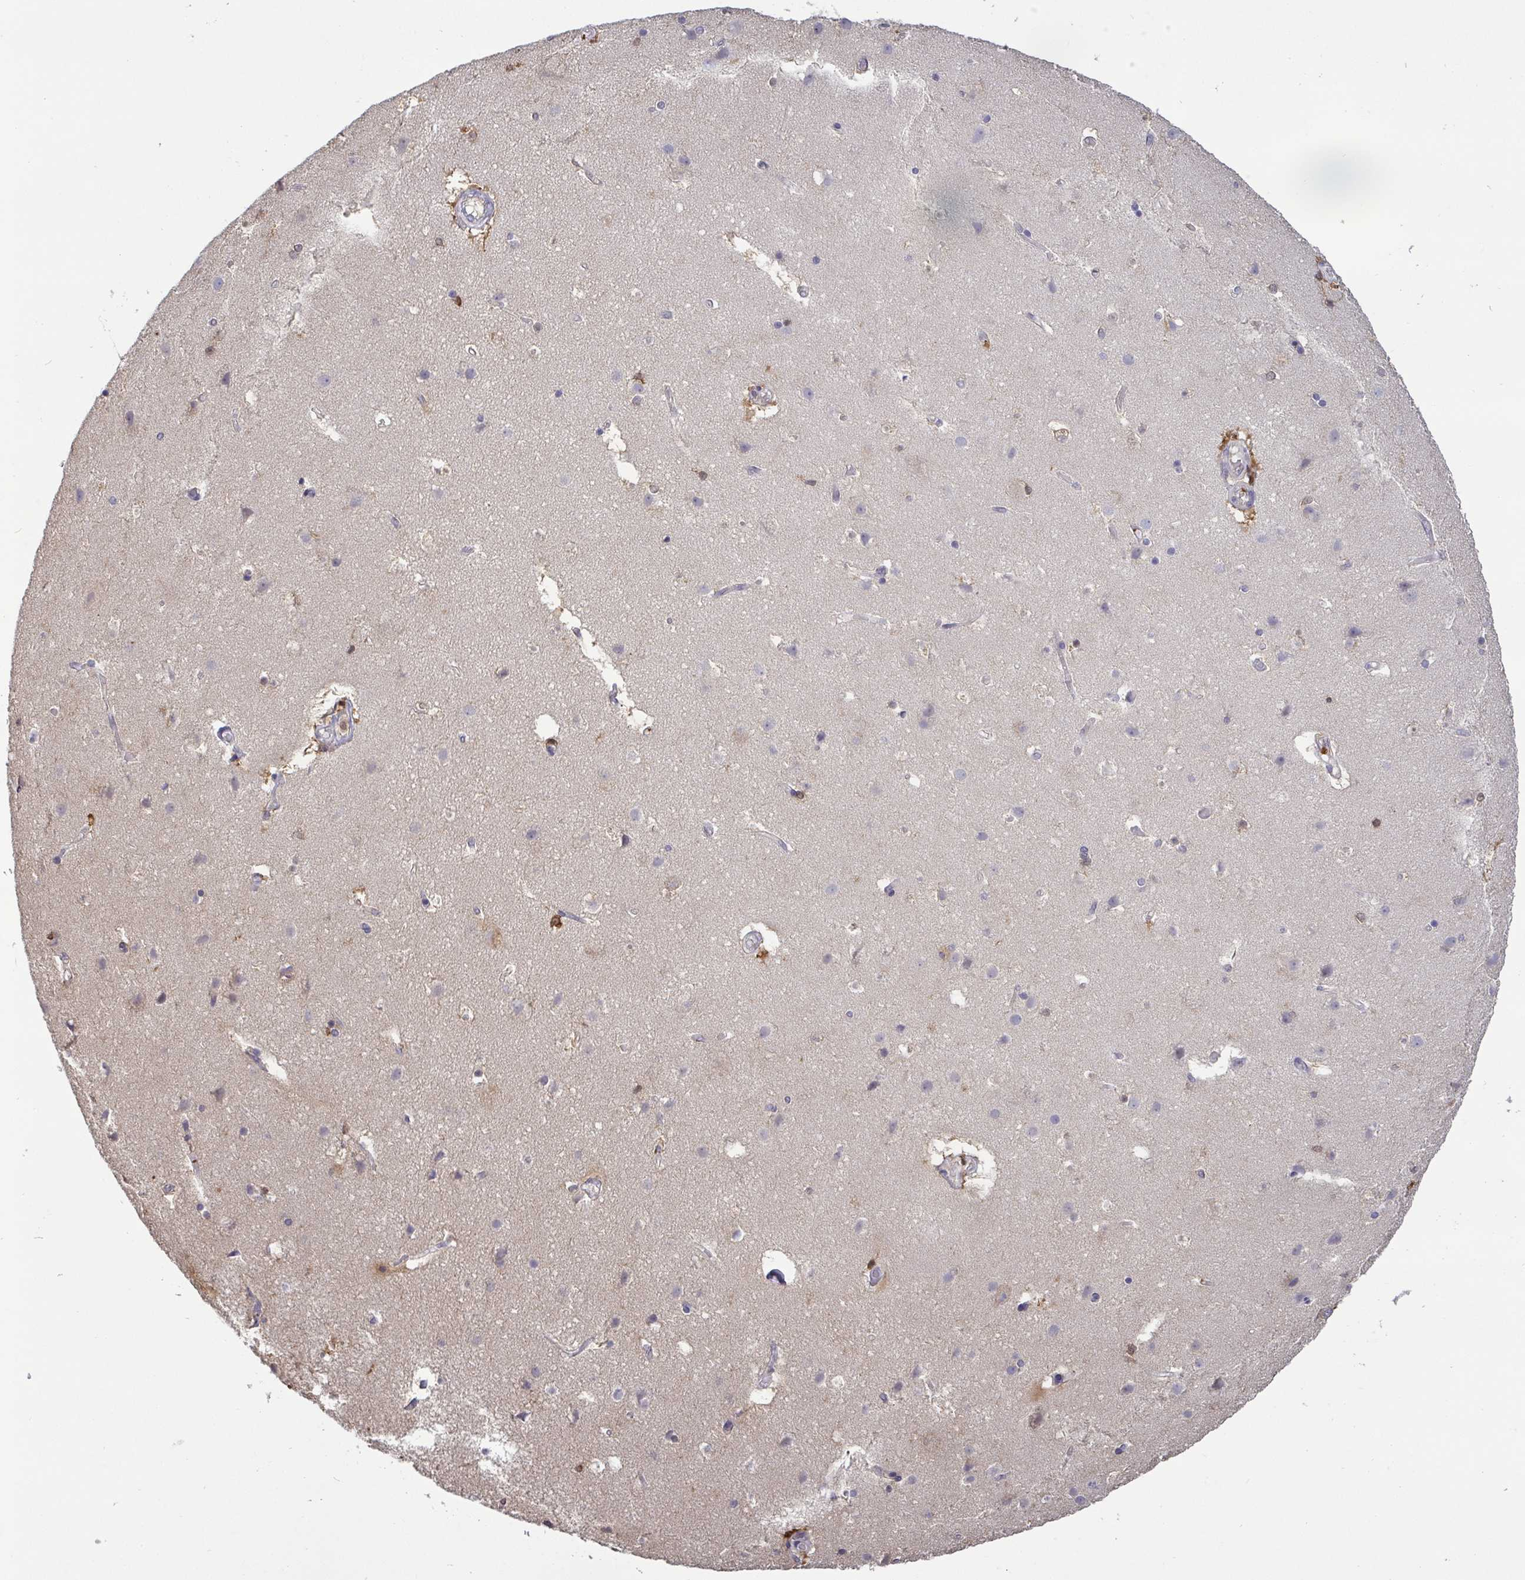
{"staining": {"intensity": "negative", "quantity": "none", "location": "none"}, "tissue": "cerebral cortex", "cell_type": "Endothelial cells", "image_type": "normal", "snomed": [{"axis": "morphology", "description": "Normal tissue, NOS"}, {"axis": "topography", "description": "Cerebral cortex"}], "caption": "This is an immunohistochemistry histopathology image of benign cerebral cortex. There is no positivity in endothelial cells.", "gene": "IDH1", "patient": {"sex": "female", "age": 52}}